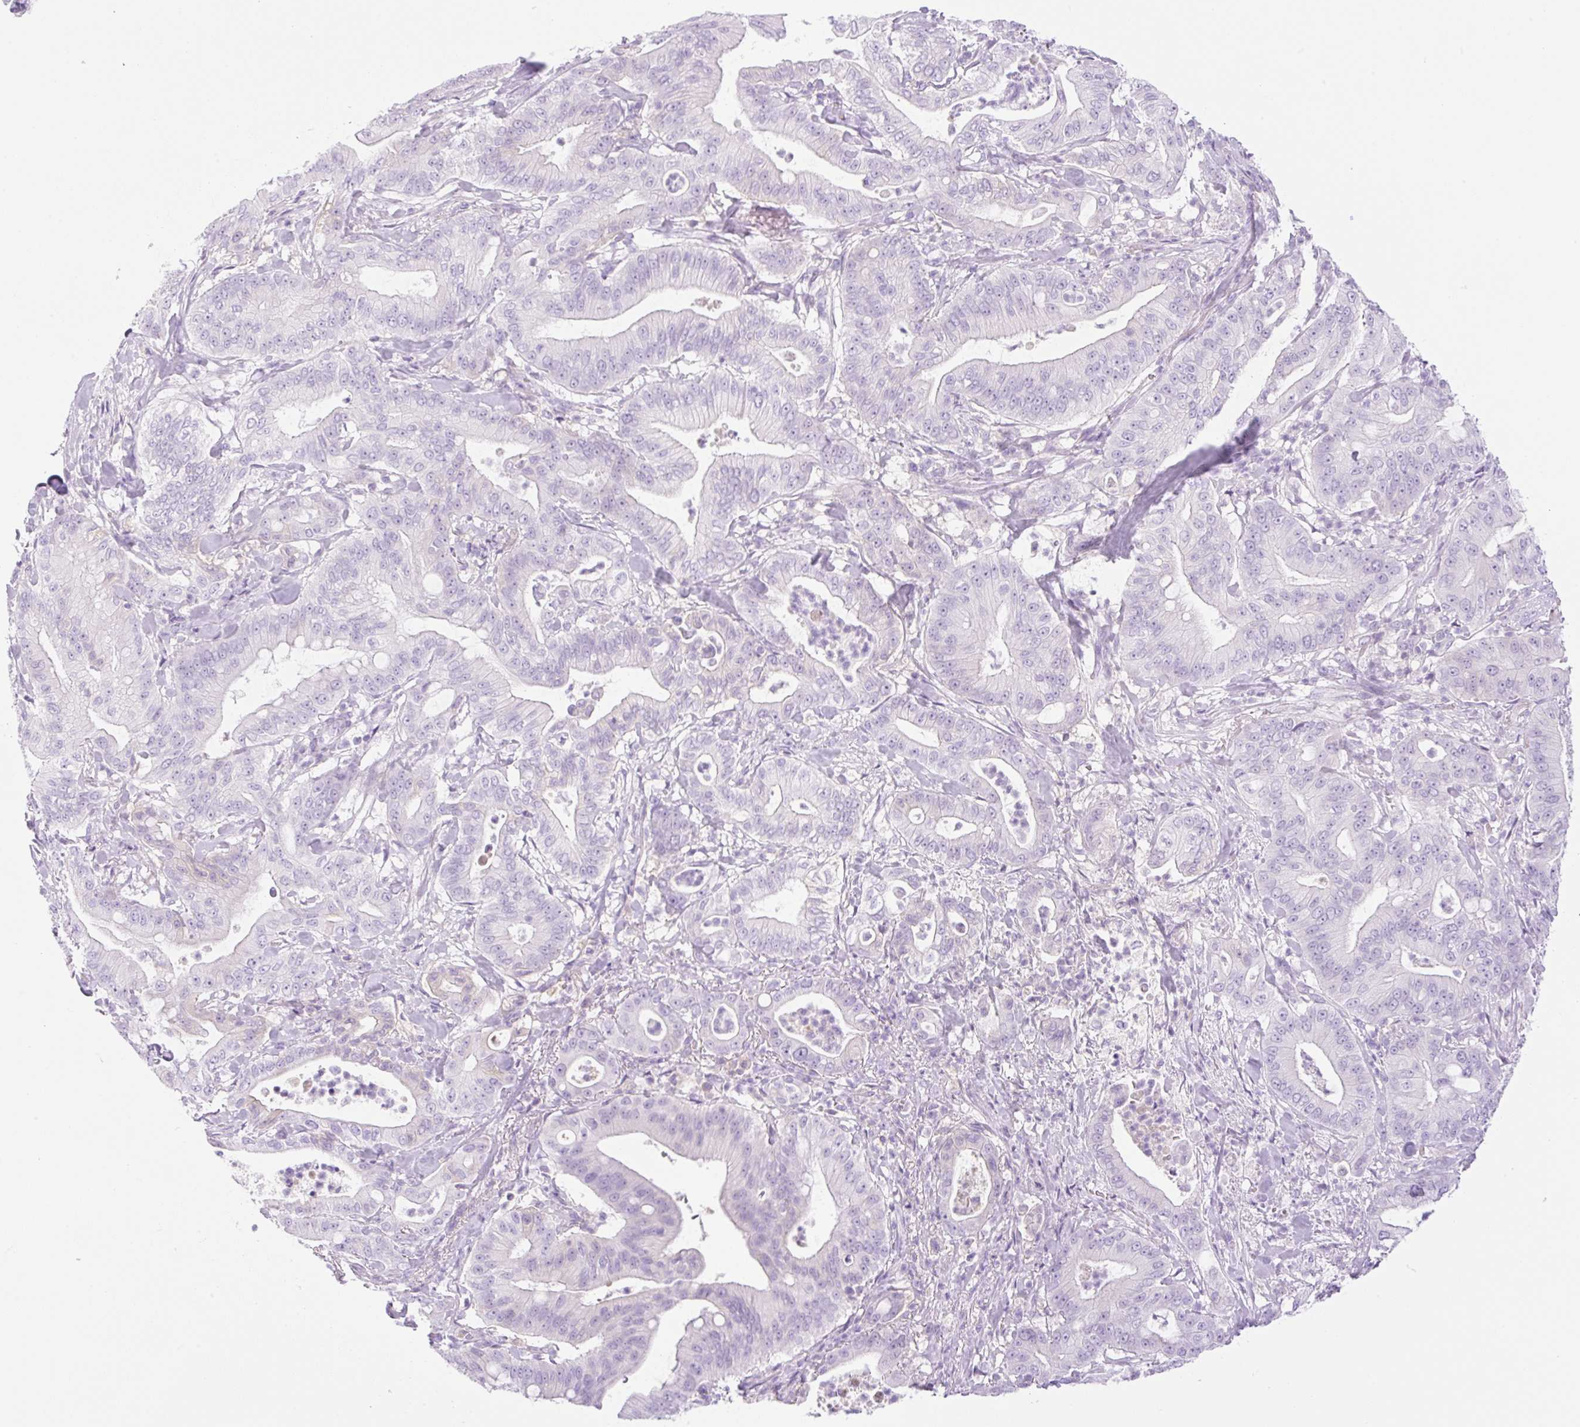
{"staining": {"intensity": "negative", "quantity": "none", "location": "none"}, "tissue": "pancreatic cancer", "cell_type": "Tumor cells", "image_type": "cancer", "snomed": [{"axis": "morphology", "description": "Adenocarcinoma, NOS"}, {"axis": "topography", "description": "Pancreas"}], "caption": "High power microscopy photomicrograph of an immunohistochemistry (IHC) histopathology image of adenocarcinoma (pancreatic), revealing no significant expression in tumor cells.", "gene": "PALM3", "patient": {"sex": "male", "age": 71}}